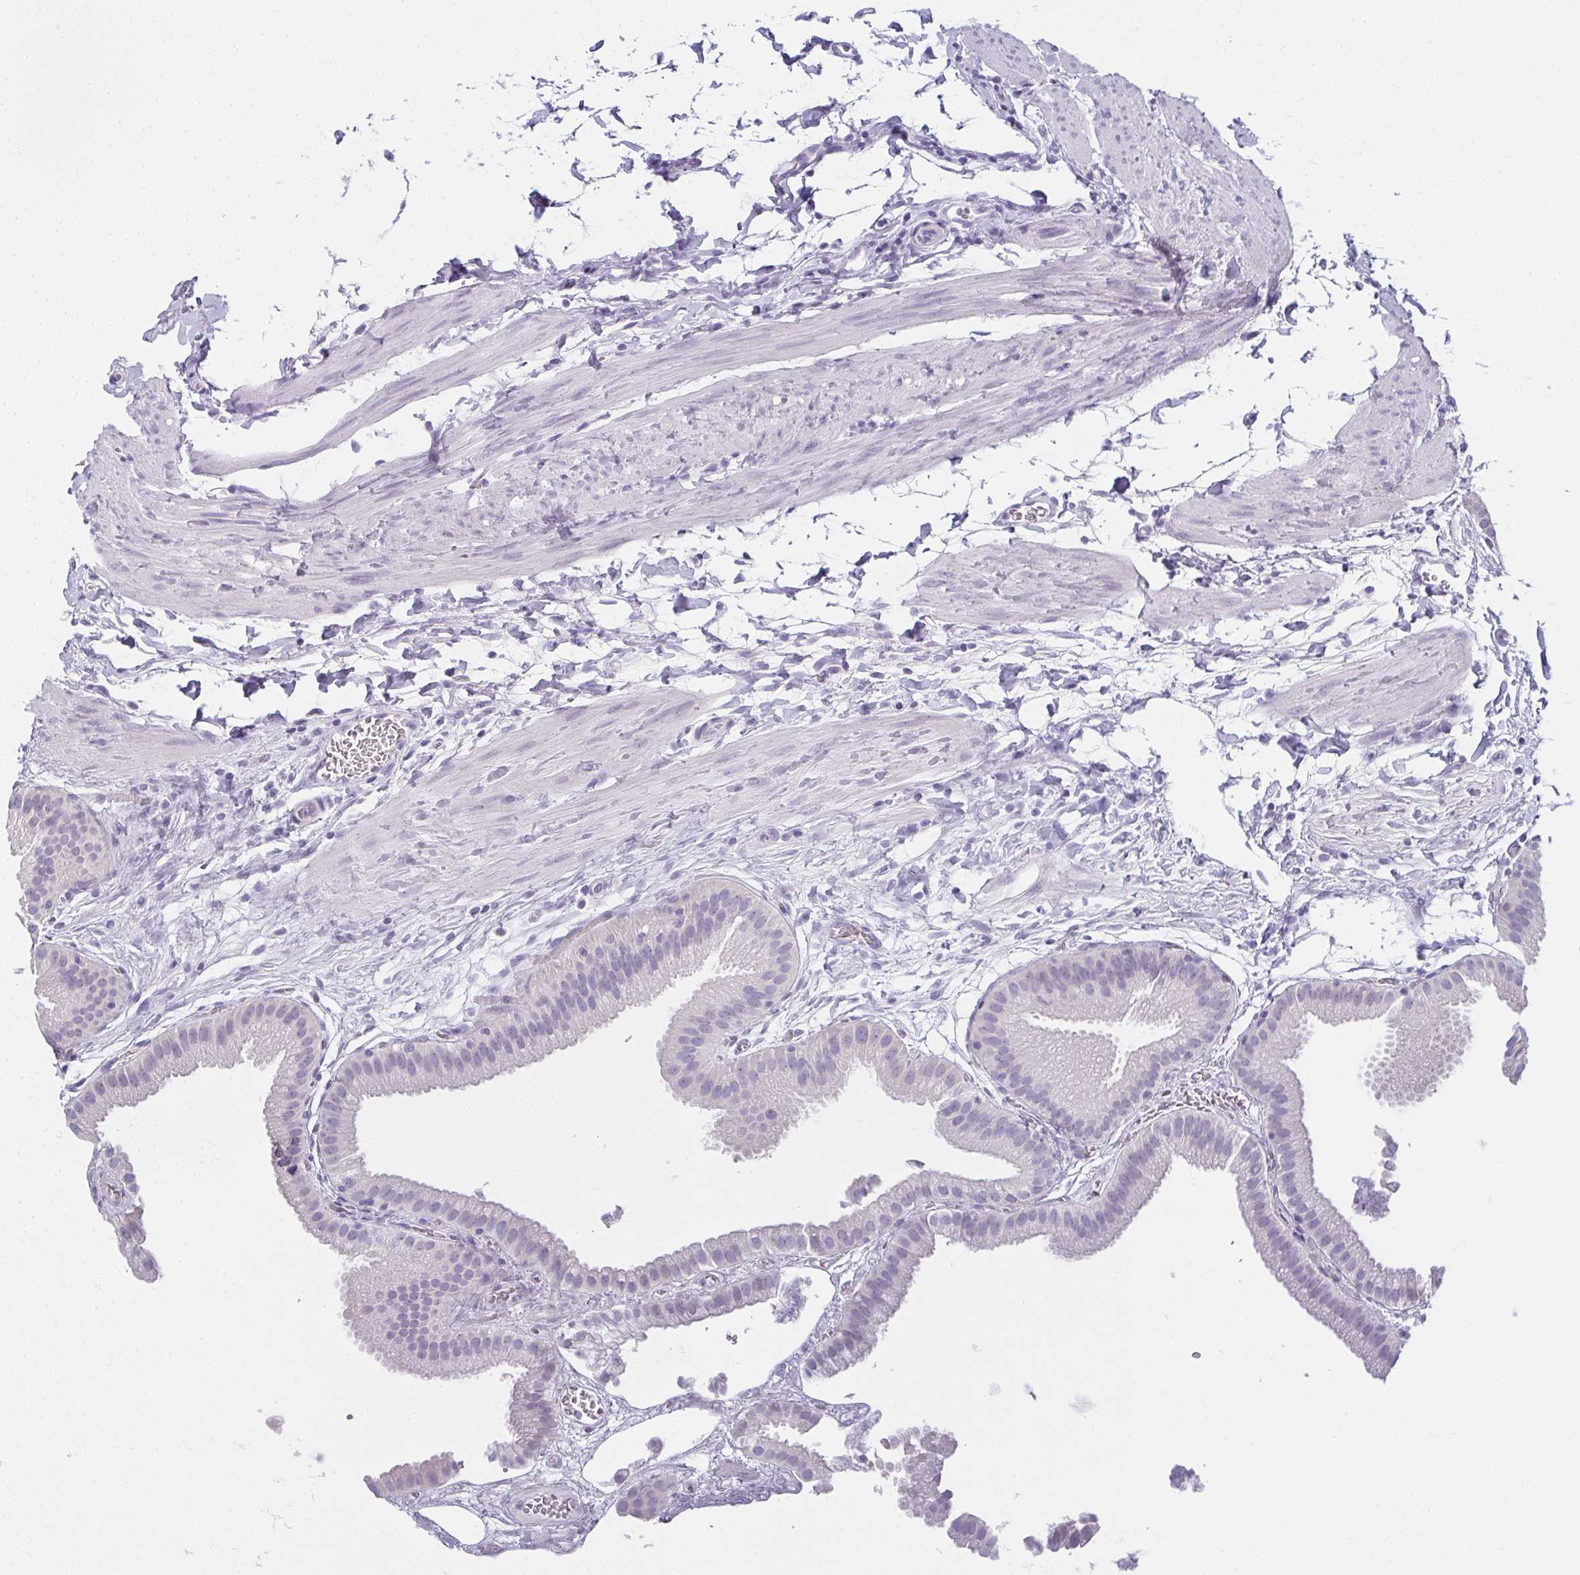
{"staining": {"intensity": "negative", "quantity": "none", "location": "none"}, "tissue": "gallbladder", "cell_type": "Glandular cells", "image_type": "normal", "snomed": [{"axis": "morphology", "description": "Normal tissue, NOS"}, {"axis": "topography", "description": "Gallbladder"}], "caption": "The IHC micrograph has no significant staining in glandular cells of gallbladder. The staining was performed using DAB (3,3'-diaminobenzidine) to visualize the protein expression in brown, while the nuclei were stained in blue with hematoxylin (Magnification: 20x).", "gene": "MOBP", "patient": {"sex": "female", "age": 63}}